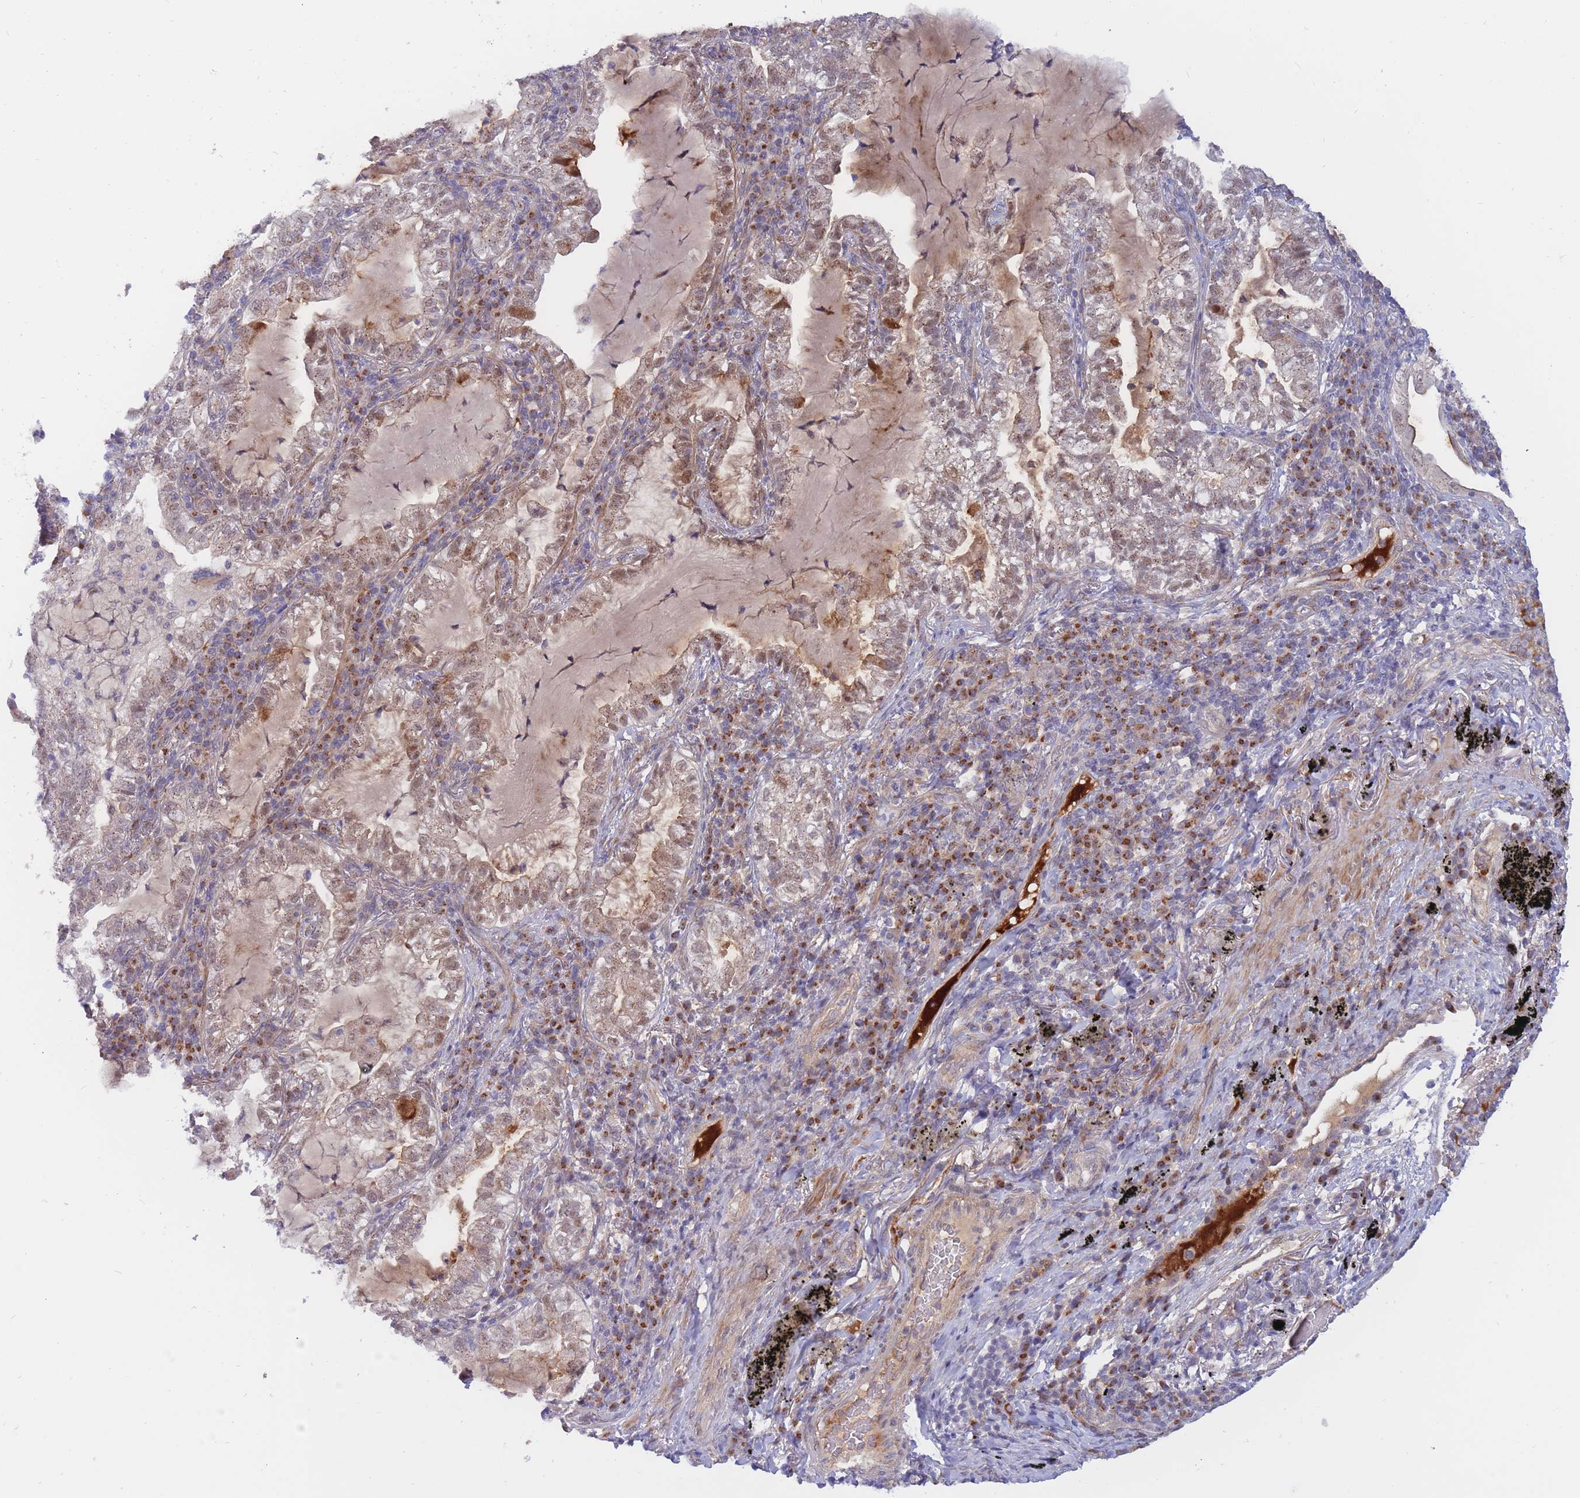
{"staining": {"intensity": "weak", "quantity": "25%-75%", "location": "cytoplasmic/membranous"}, "tissue": "lung cancer", "cell_type": "Tumor cells", "image_type": "cancer", "snomed": [{"axis": "morphology", "description": "Adenocarcinoma, NOS"}, {"axis": "topography", "description": "Lung"}], "caption": "The image reveals a brown stain indicating the presence of a protein in the cytoplasmic/membranous of tumor cells in lung cancer.", "gene": "APOL4", "patient": {"sex": "female", "age": 73}}